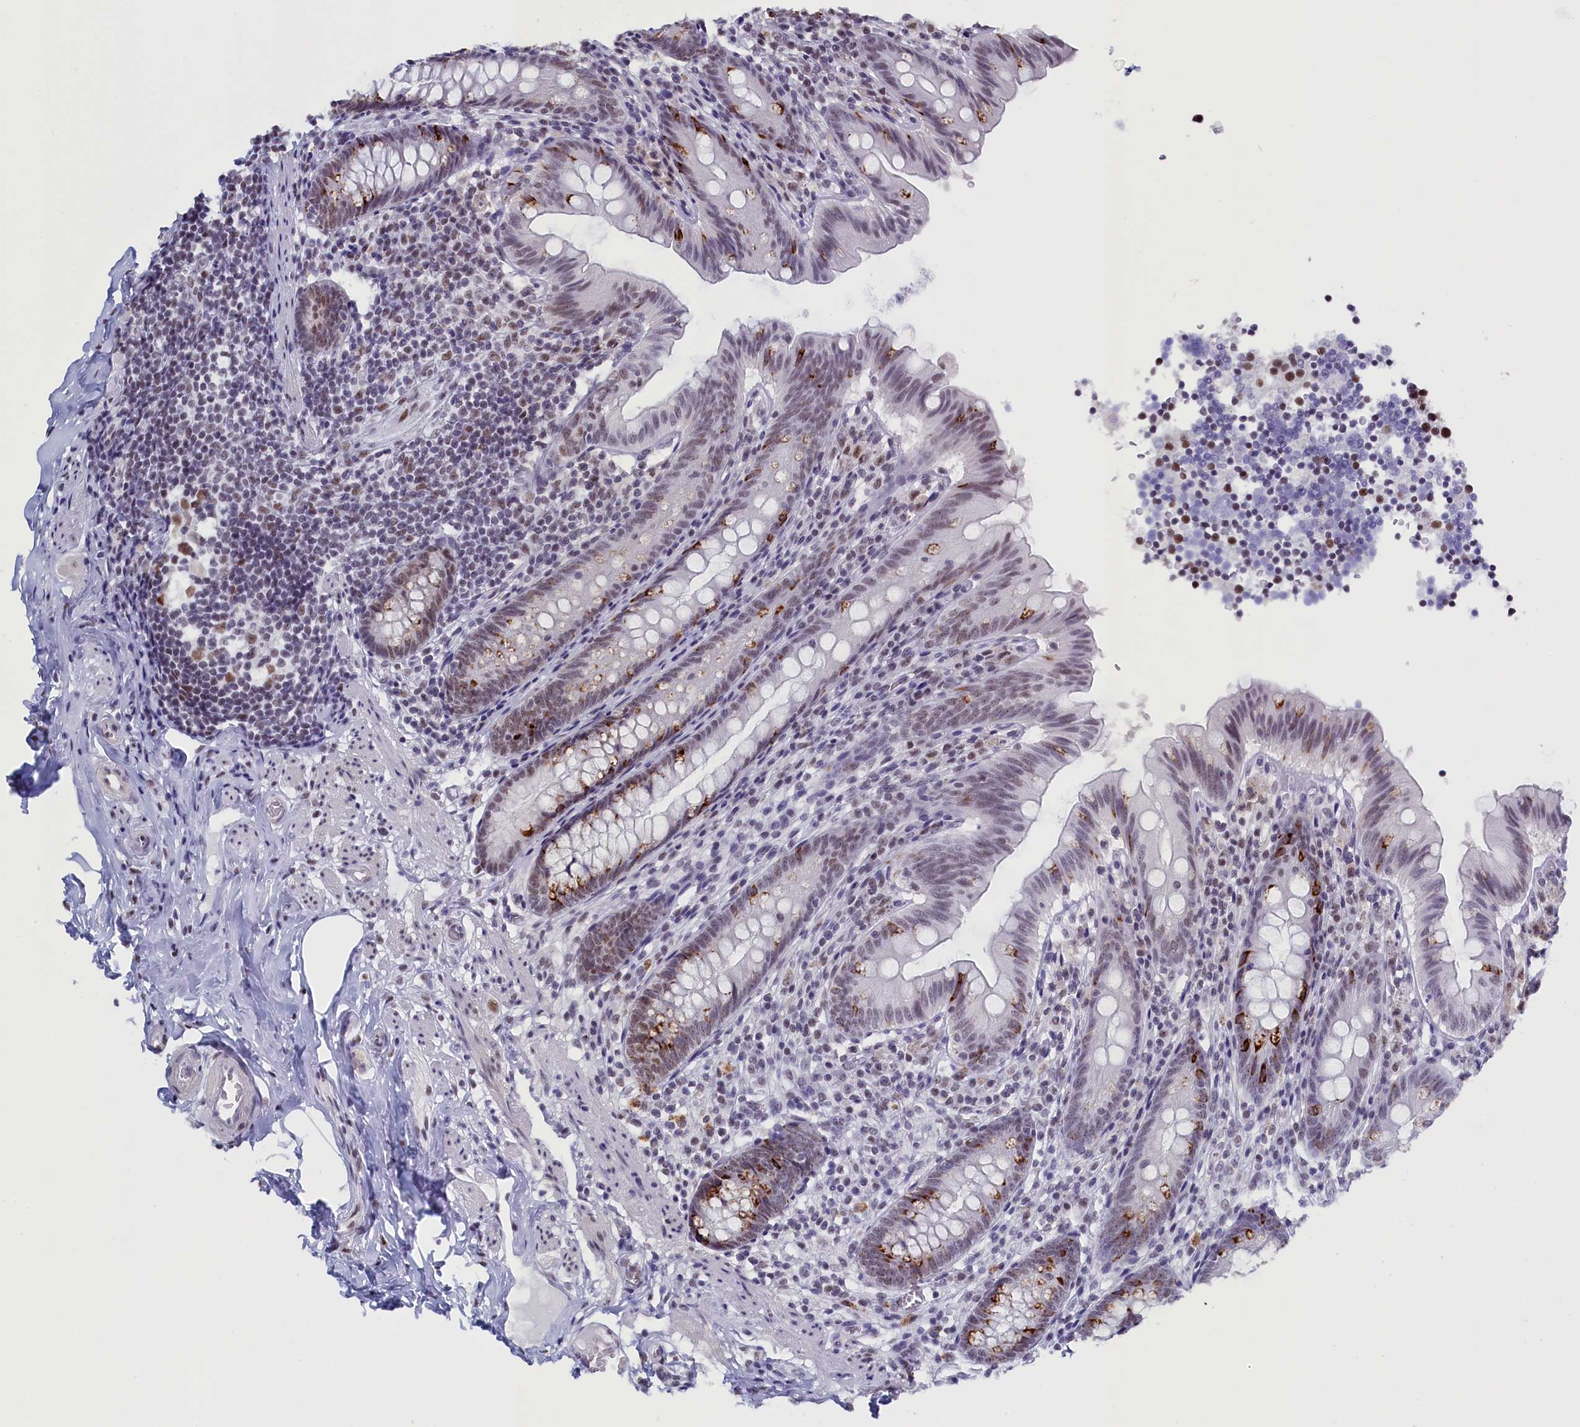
{"staining": {"intensity": "moderate", "quantity": "25%-75%", "location": "nuclear"}, "tissue": "appendix", "cell_type": "Glandular cells", "image_type": "normal", "snomed": [{"axis": "morphology", "description": "Normal tissue, NOS"}, {"axis": "topography", "description": "Appendix"}], "caption": "The histopathology image shows a brown stain indicating the presence of a protein in the nuclear of glandular cells in appendix. The staining was performed using DAB (3,3'-diaminobenzidine), with brown indicating positive protein expression. Nuclei are stained blue with hematoxylin.", "gene": "CD2BP2", "patient": {"sex": "male", "age": 55}}